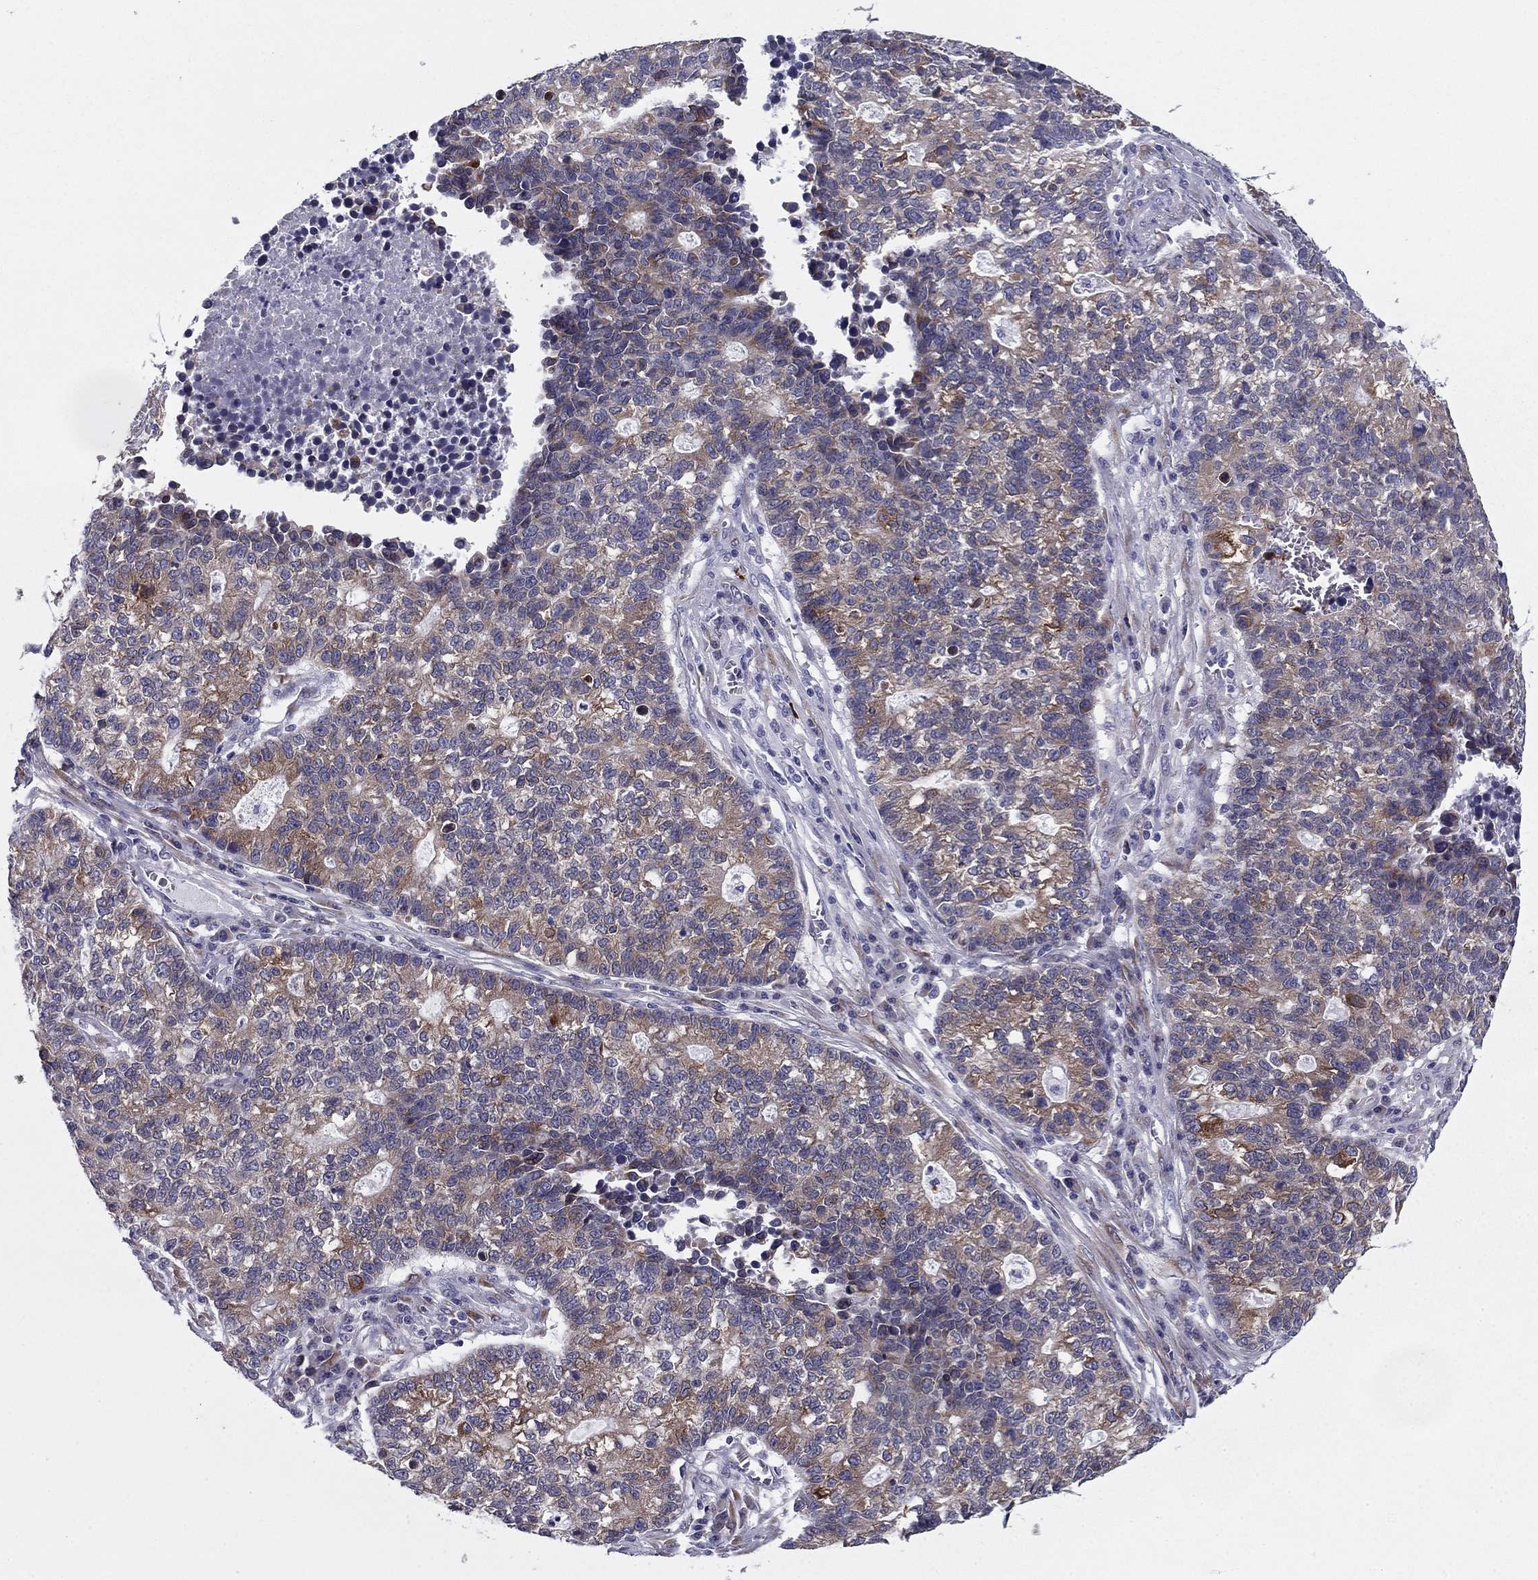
{"staining": {"intensity": "moderate", "quantity": "<25%", "location": "cytoplasmic/membranous"}, "tissue": "lung cancer", "cell_type": "Tumor cells", "image_type": "cancer", "snomed": [{"axis": "morphology", "description": "Adenocarcinoma, NOS"}, {"axis": "topography", "description": "Lung"}], "caption": "The photomicrograph shows a brown stain indicating the presence of a protein in the cytoplasmic/membranous of tumor cells in adenocarcinoma (lung). (DAB IHC with brightfield microscopy, high magnification).", "gene": "TMED3", "patient": {"sex": "male", "age": 57}}